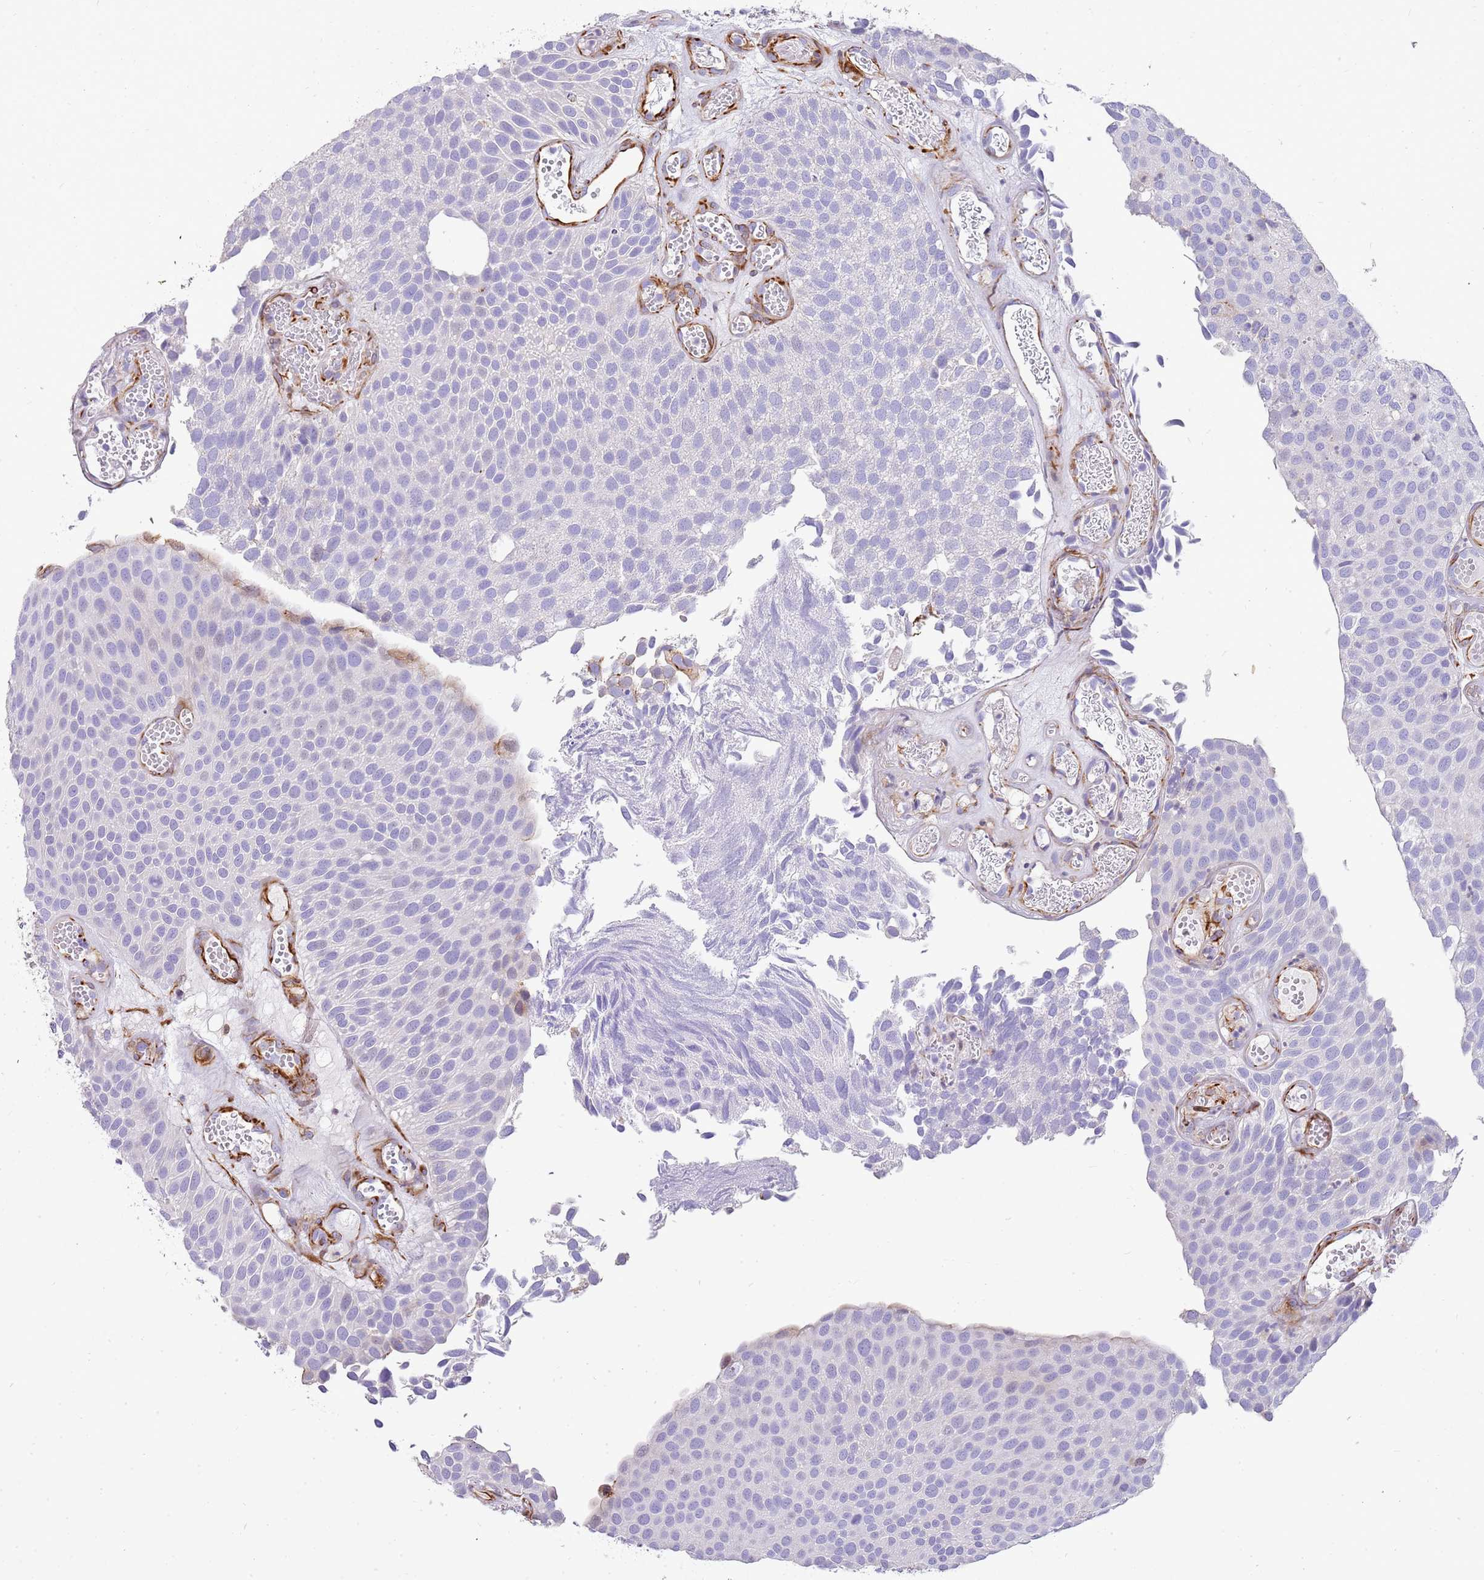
{"staining": {"intensity": "negative", "quantity": "none", "location": "none"}, "tissue": "urothelial cancer", "cell_type": "Tumor cells", "image_type": "cancer", "snomed": [{"axis": "morphology", "description": "Urothelial carcinoma, Low grade"}, {"axis": "topography", "description": "Urinary bladder"}], "caption": "Tumor cells show no significant protein staining in urothelial cancer.", "gene": "ZDHHC1", "patient": {"sex": "male", "age": 89}}